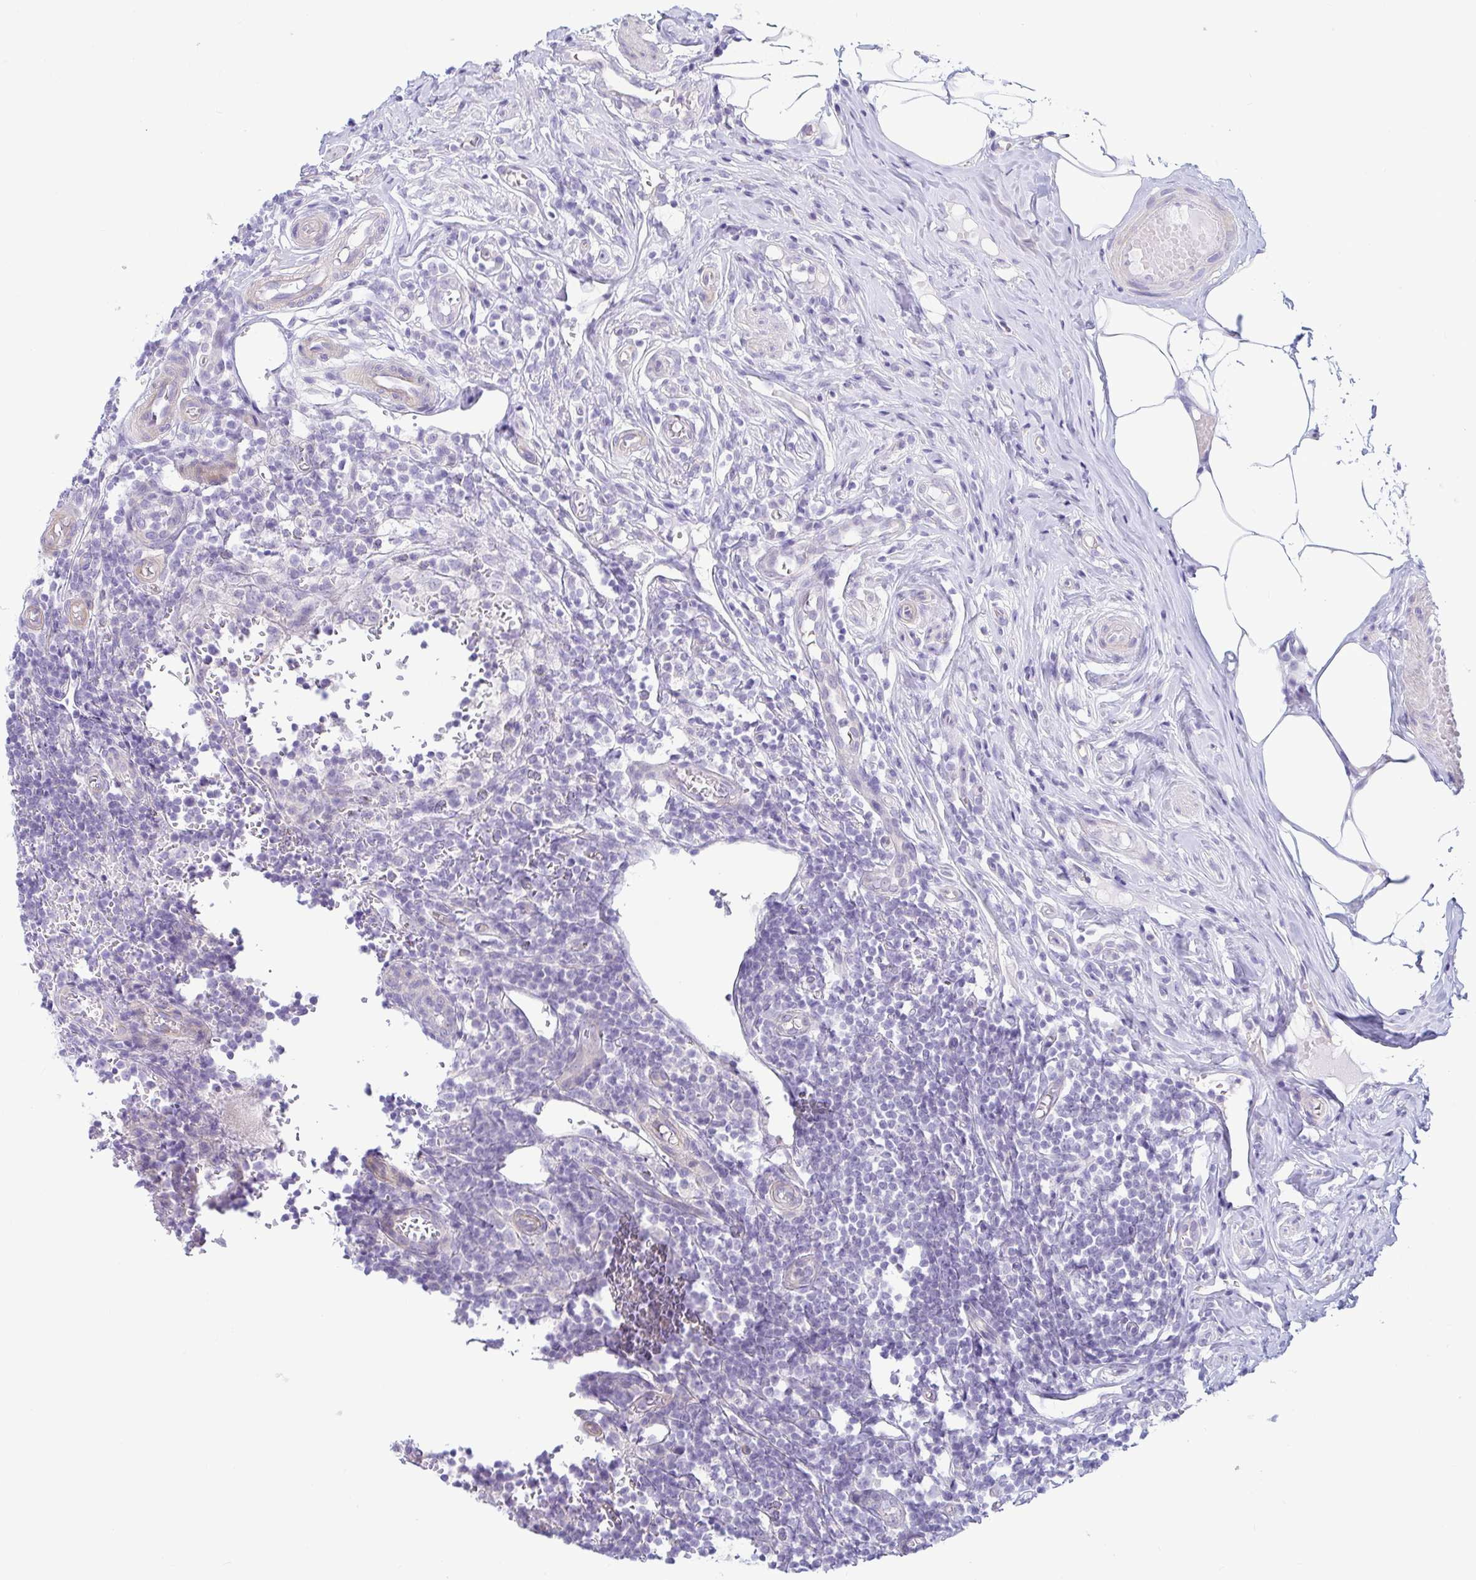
{"staining": {"intensity": "moderate", "quantity": "<25%", "location": "cytoplasmic/membranous"}, "tissue": "appendix", "cell_type": "Glandular cells", "image_type": "normal", "snomed": [{"axis": "morphology", "description": "Normal tissue, NOS"}, {"axis": "topography", "description": "Appendix"}], "caption": "The micrograph shows staining of benign appendix, revealing moderate cytoplasmic/membranous protein positivity (brown color) within glandular cells.", "gene": "TNNI2", "patient": {"sex": "male", "age": 18}}